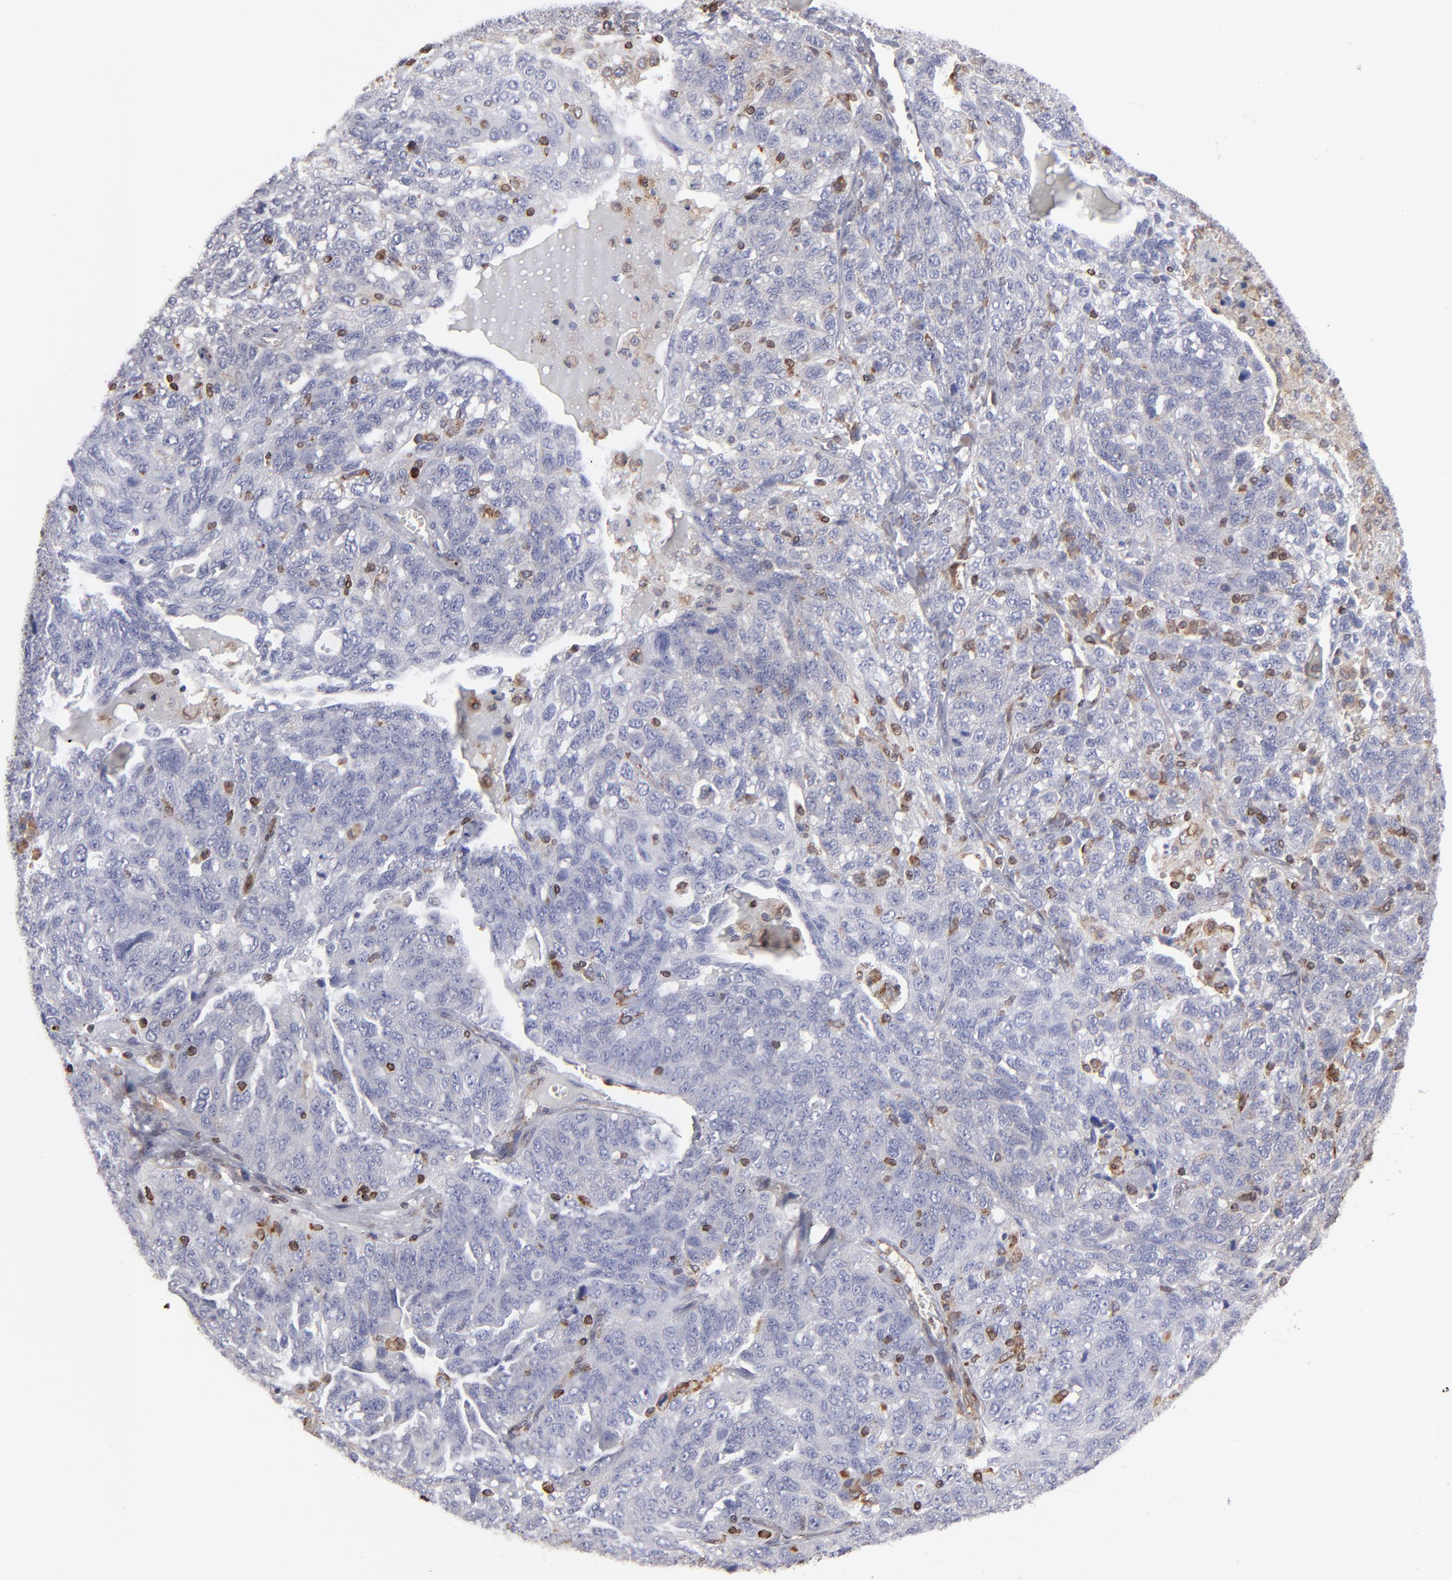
{"staining": {"intensity": "weak", "quantity": "<25%", "location": "cytoplasmic/membranous"}, "tissue": "ovarian cancer", "cell_type": "Tumor cells", "image_type": "cancer", "snomed": [{"axis": "morphology", "description": "Cystadenocarcinoma, serous, NOS"}, {"axis": "topography", "description": "Ovary"}], "caption": "This is an immunohistochemistry histopathology image of human ovarian cancer. There is no positivity in tumor cells.", "gene": "TMX1", "patient": {"sex": "female", "age": 71}}